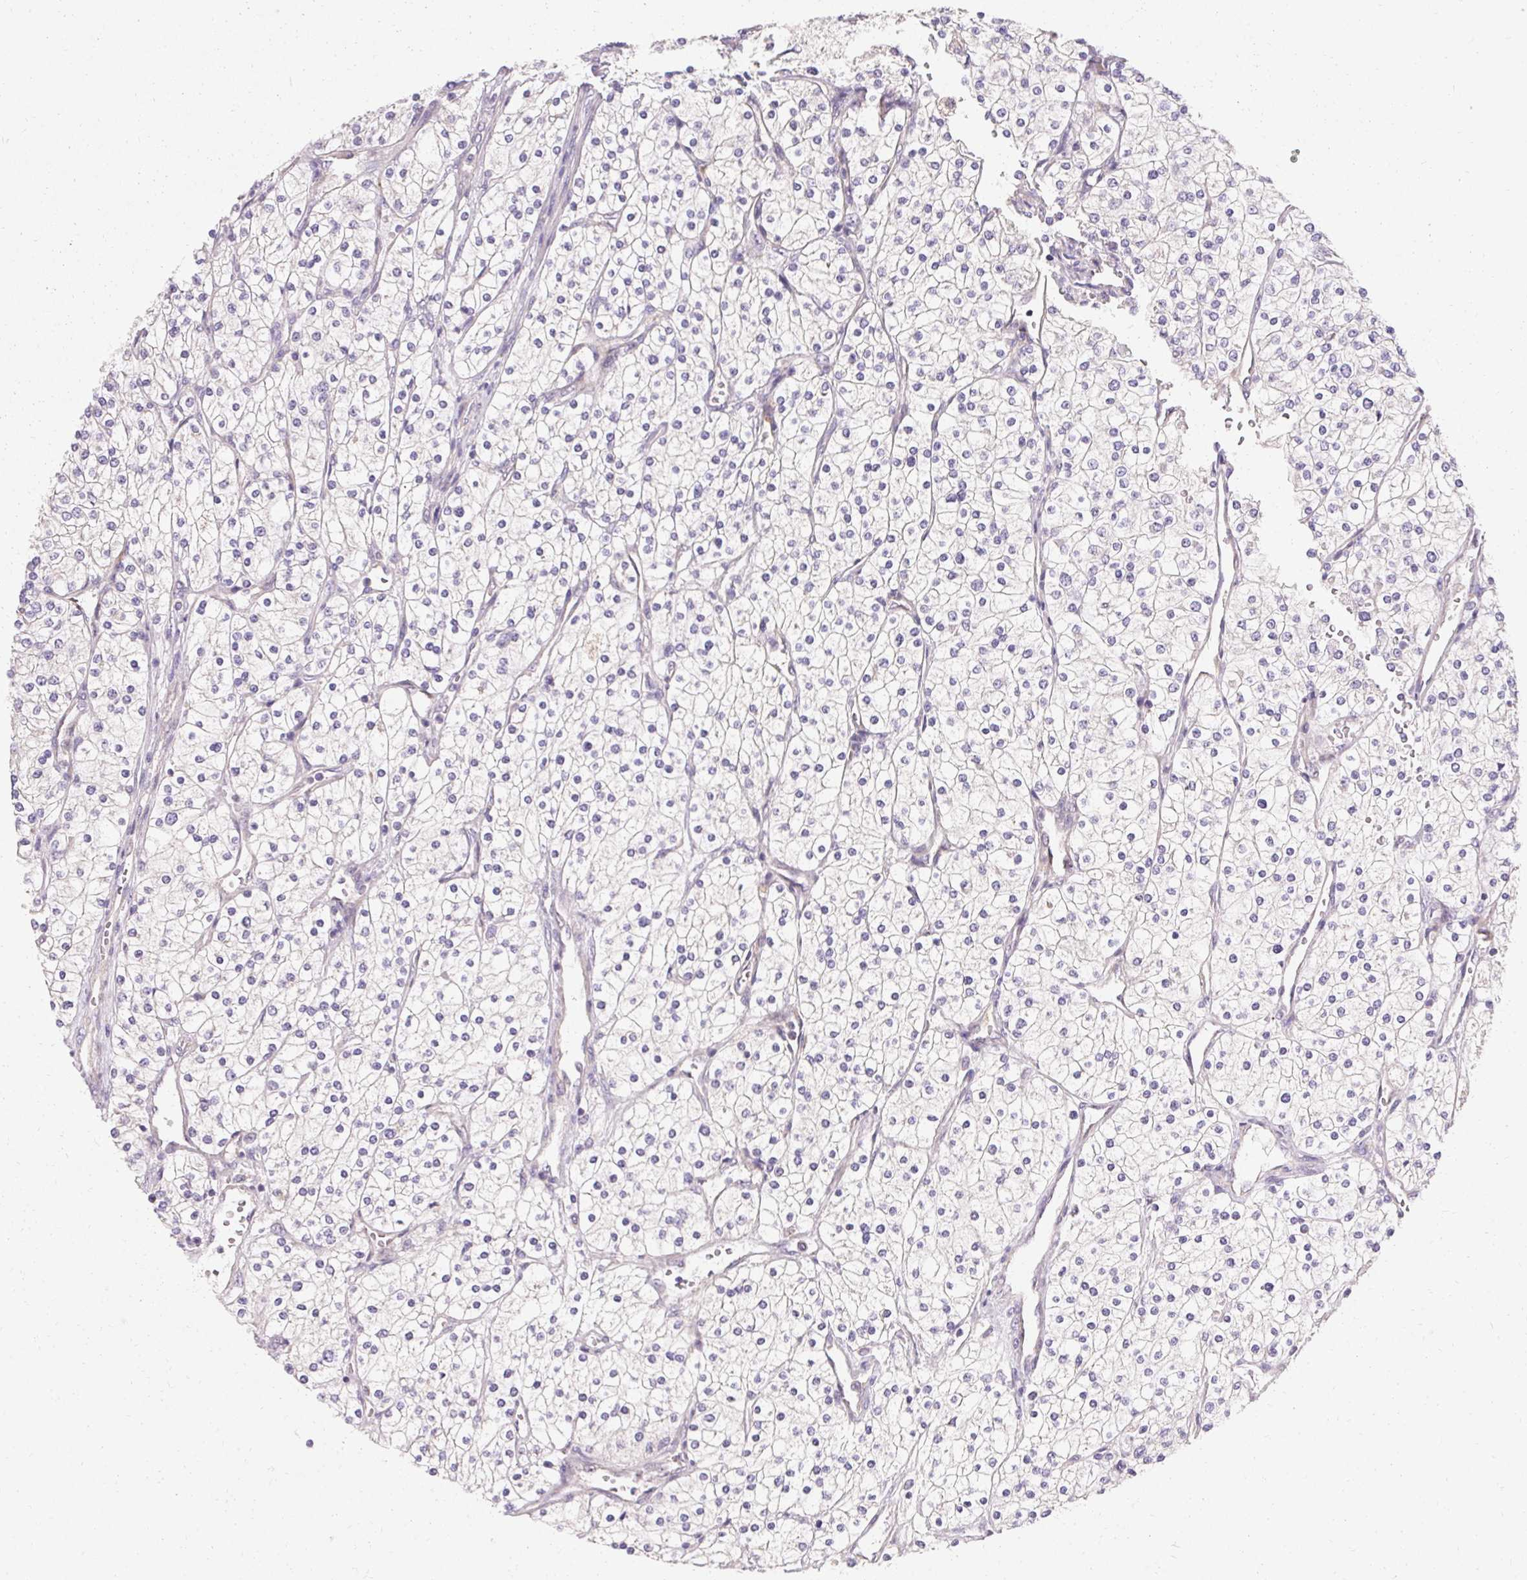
{"staining": {"intensity": "negative", "quantity": "none", "location": "none"}, "tissue": "renal cancer", "cell_type": "Tumor cells", "image_type": "cancer", "snomed": [{"axis": "morphology", "description": "Adenocarcinoma, NOS"}, {"axis": "topography", "description": "Kidney"}], "caption": "There is no significant expression in tumor cells of renal cancer (adenocarcinoma).", "gene": "TRIP13", "patient": {"sex": "male", "age": 80}}